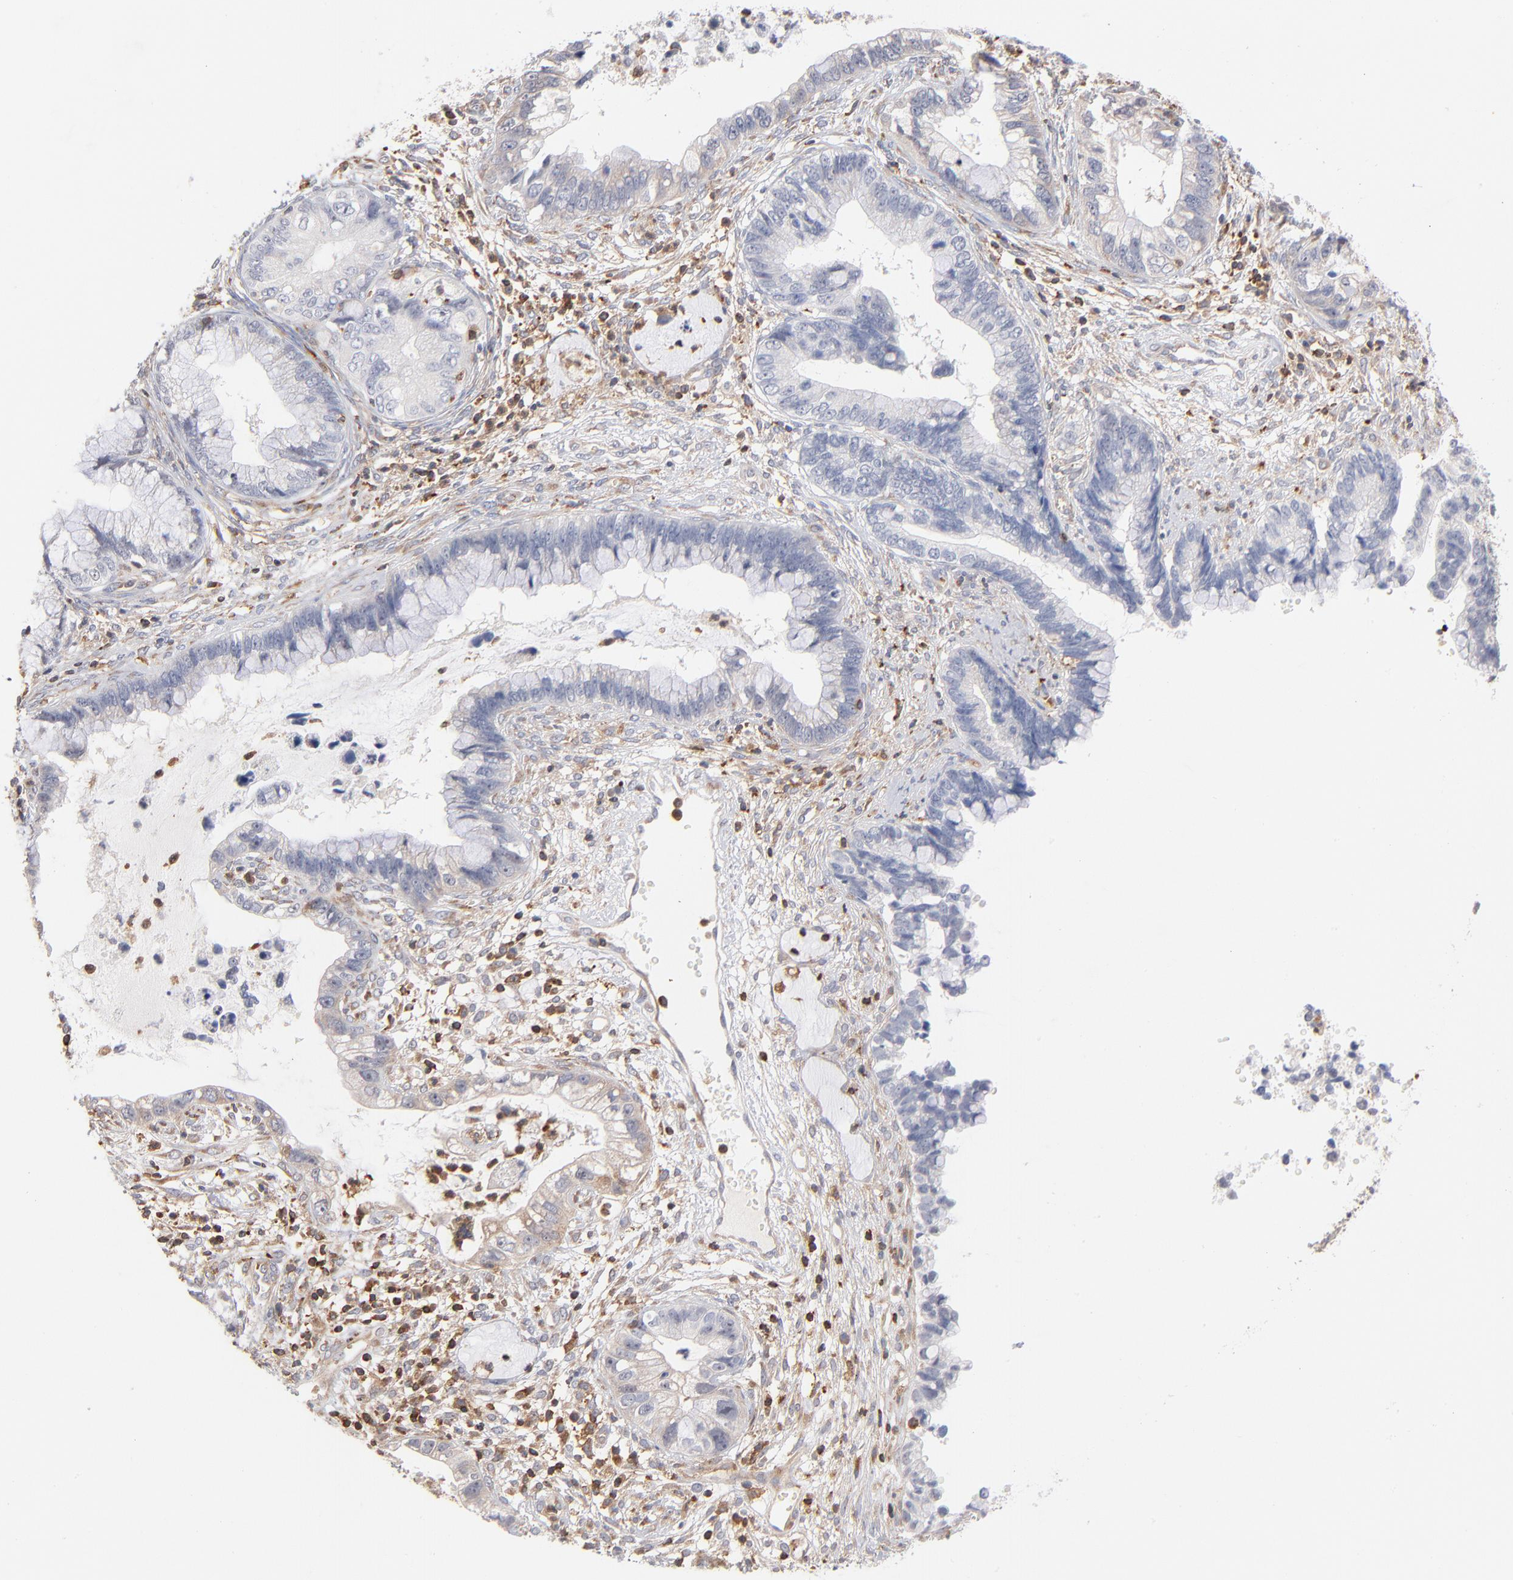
{"staining": {"intensity": "negative", "quantity": "none", "location": "none"}, "tissue": "cervical cancer", "cell_type": "Tumor cells", "image_type": "cancer", "snomed": [{"axis": "morphology", "description": "Adenocarcinoma, NOS"}, {"axis": "topography", "description": "Cervix"}], "caption": "Immunohistochemical staining of human adenocarcinoma (cervical) shows no significant positivity in tumor cells. (Brightfield microscopy of DAB (3,3'-diaminobenzidine) IHC at high magnification).", "gene": "WIPF1", "patient": {"sex": "female", "age": 44}}